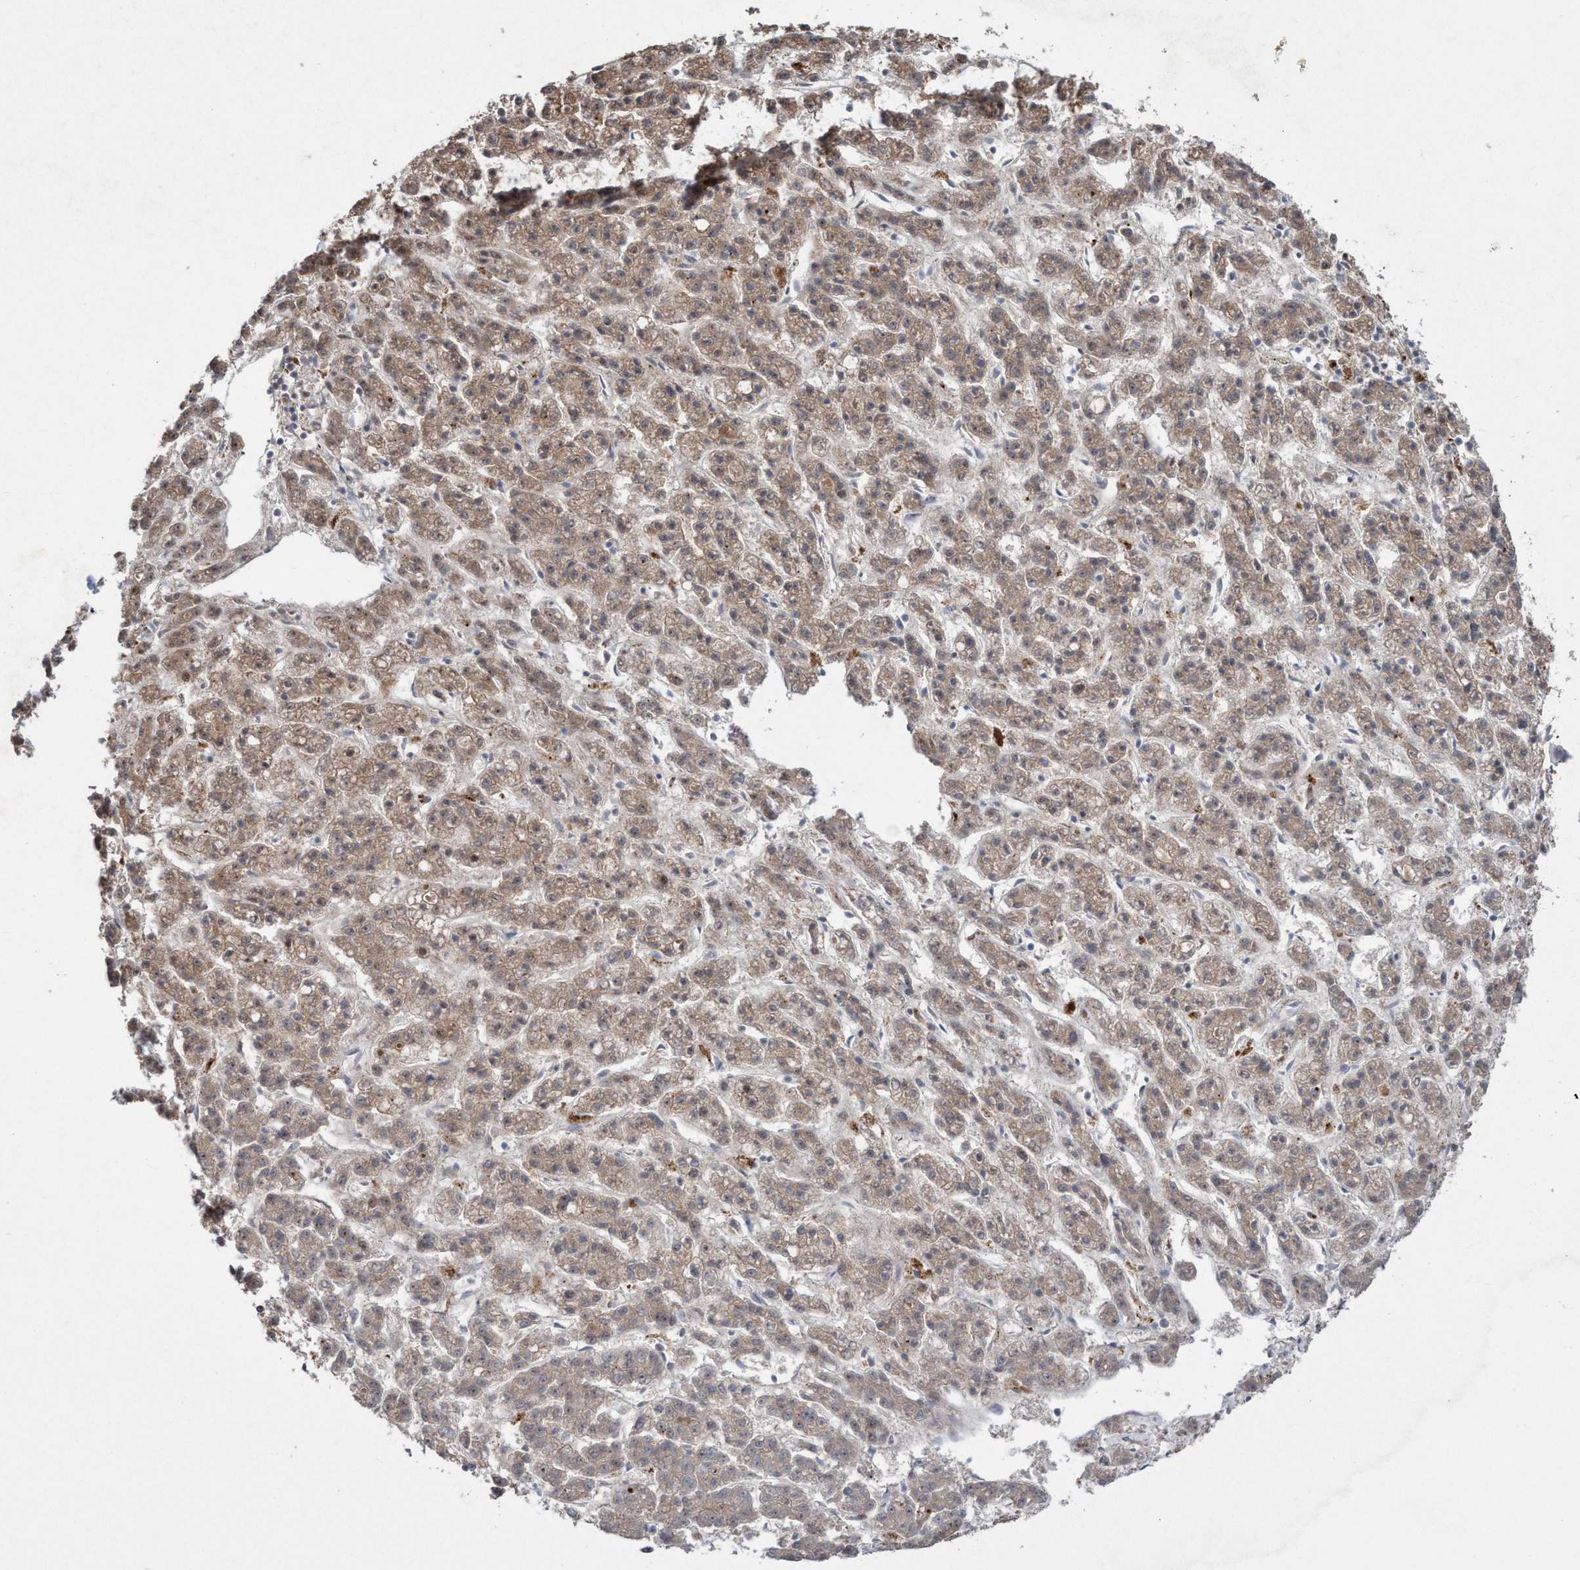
{"staining": {"intensity": "moderate", "quantity": ">75%", "location": "cytoplasmic/membranous,nuclear"}, "tissue": "liver cancer", "cell_type": "Tumor cells", "image_type": "cancer", "snomed": [{"axis": "morphology", "description": "Carcinoma, Hepatocellular, NOS"}, {"axis": "topography", "description": "Liver"}], "caption": "Human liver cancer (hepatocellular carcinoma) stained with a protein marker shows moderate staining in tumor cells.", "gene": "P2RY14", "patient": {"sex": "male", "age": 70}}